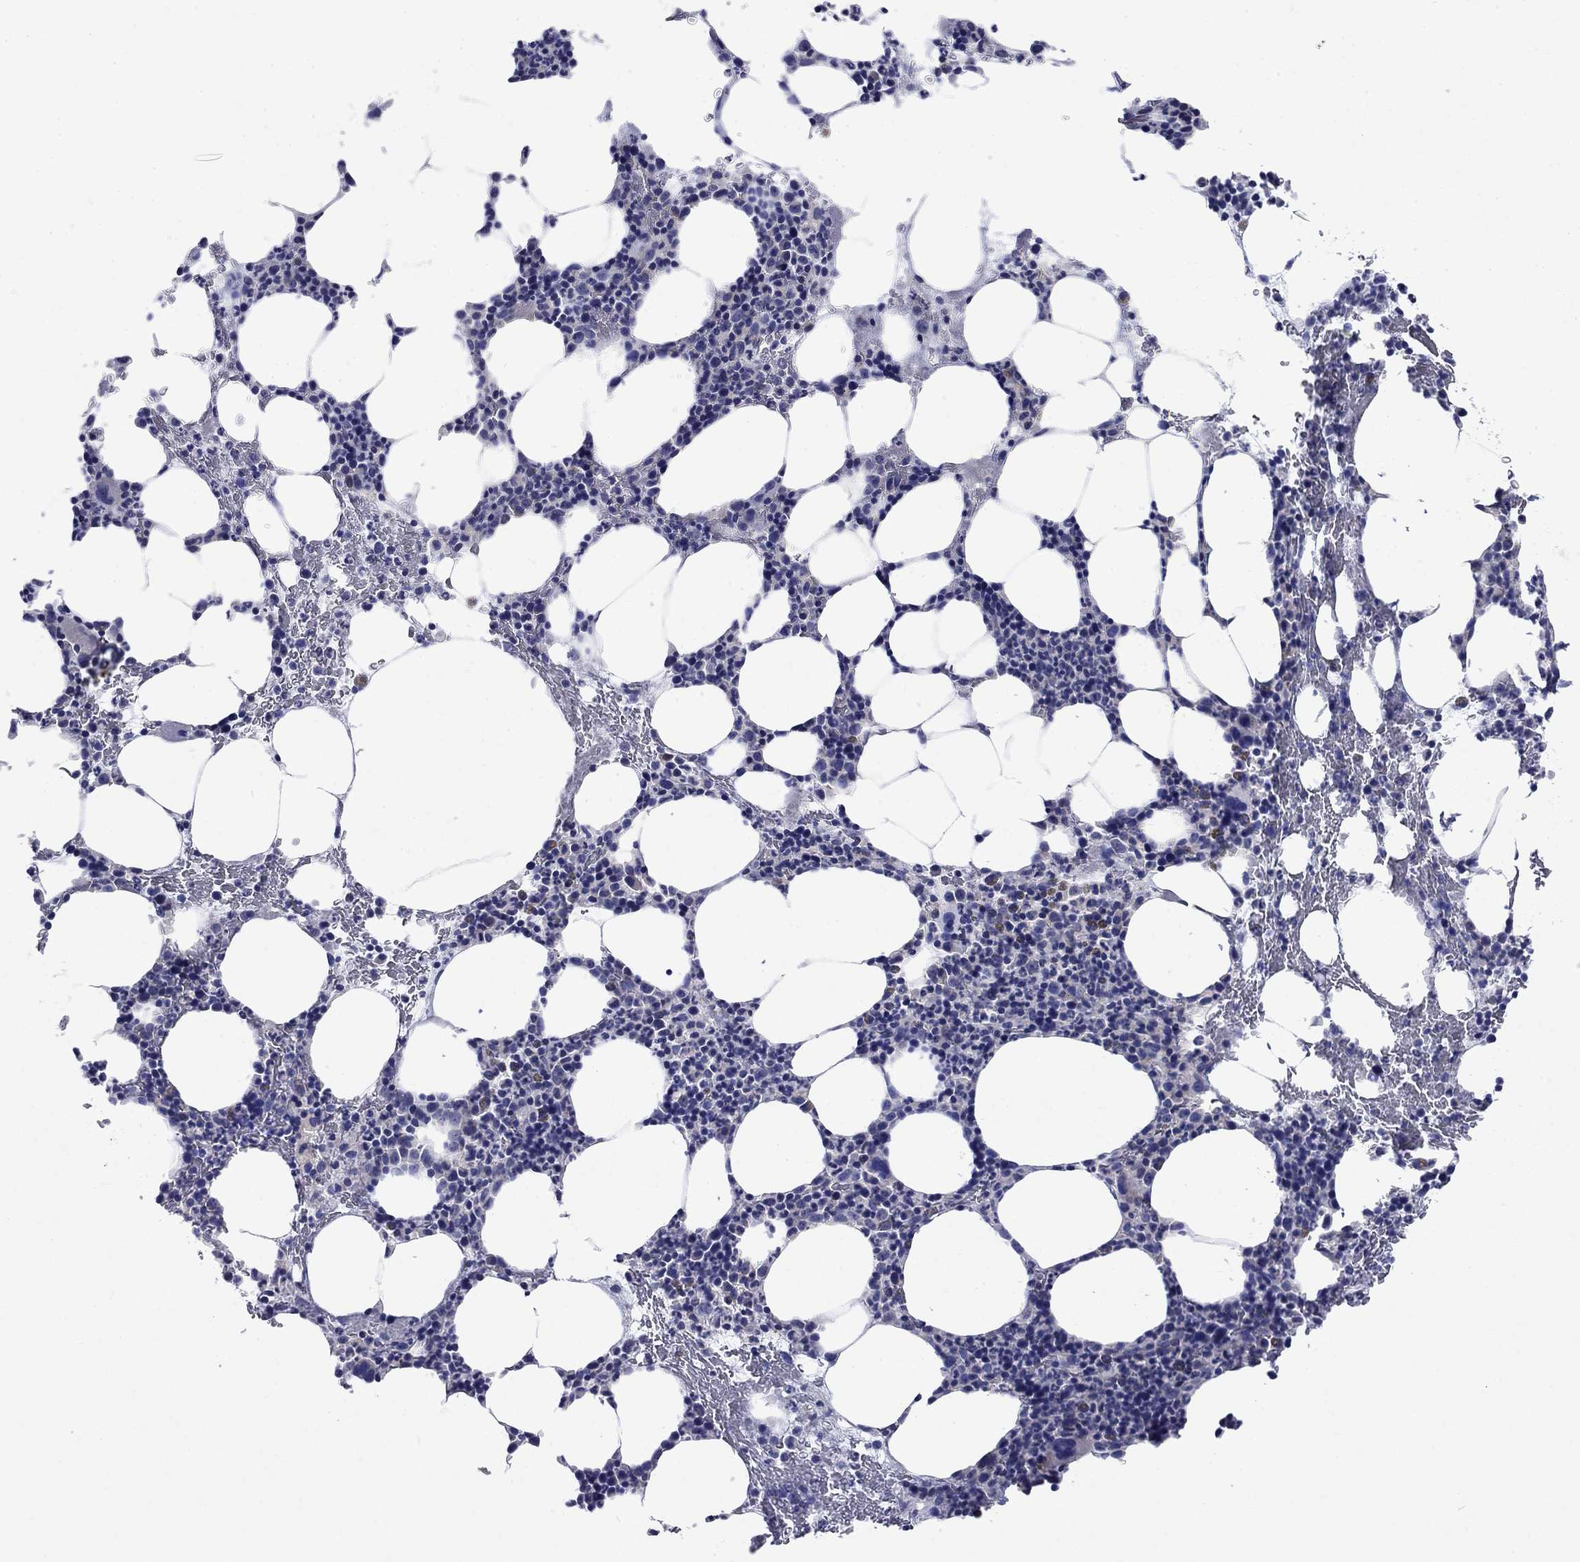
{"staining": {"intensity": "negative", "quantity": "none", "location": "none"}, "tissue": "bone marrow", "cell_type": "Hematopoietic cells", "image_type": "normal", "snomed": [{"axis": "morphology", "description": "Normal tissue, NOS"}, {"axis": "topography", "description": "Bone marrow"}], "caption": "This is a image of immunohistochemistry staining of unremarkable bone marrow, which shows no positivity in hematopoietic cells.", "gene": "SULT2B1", "patient": {"sex": "male", "age": 83}}